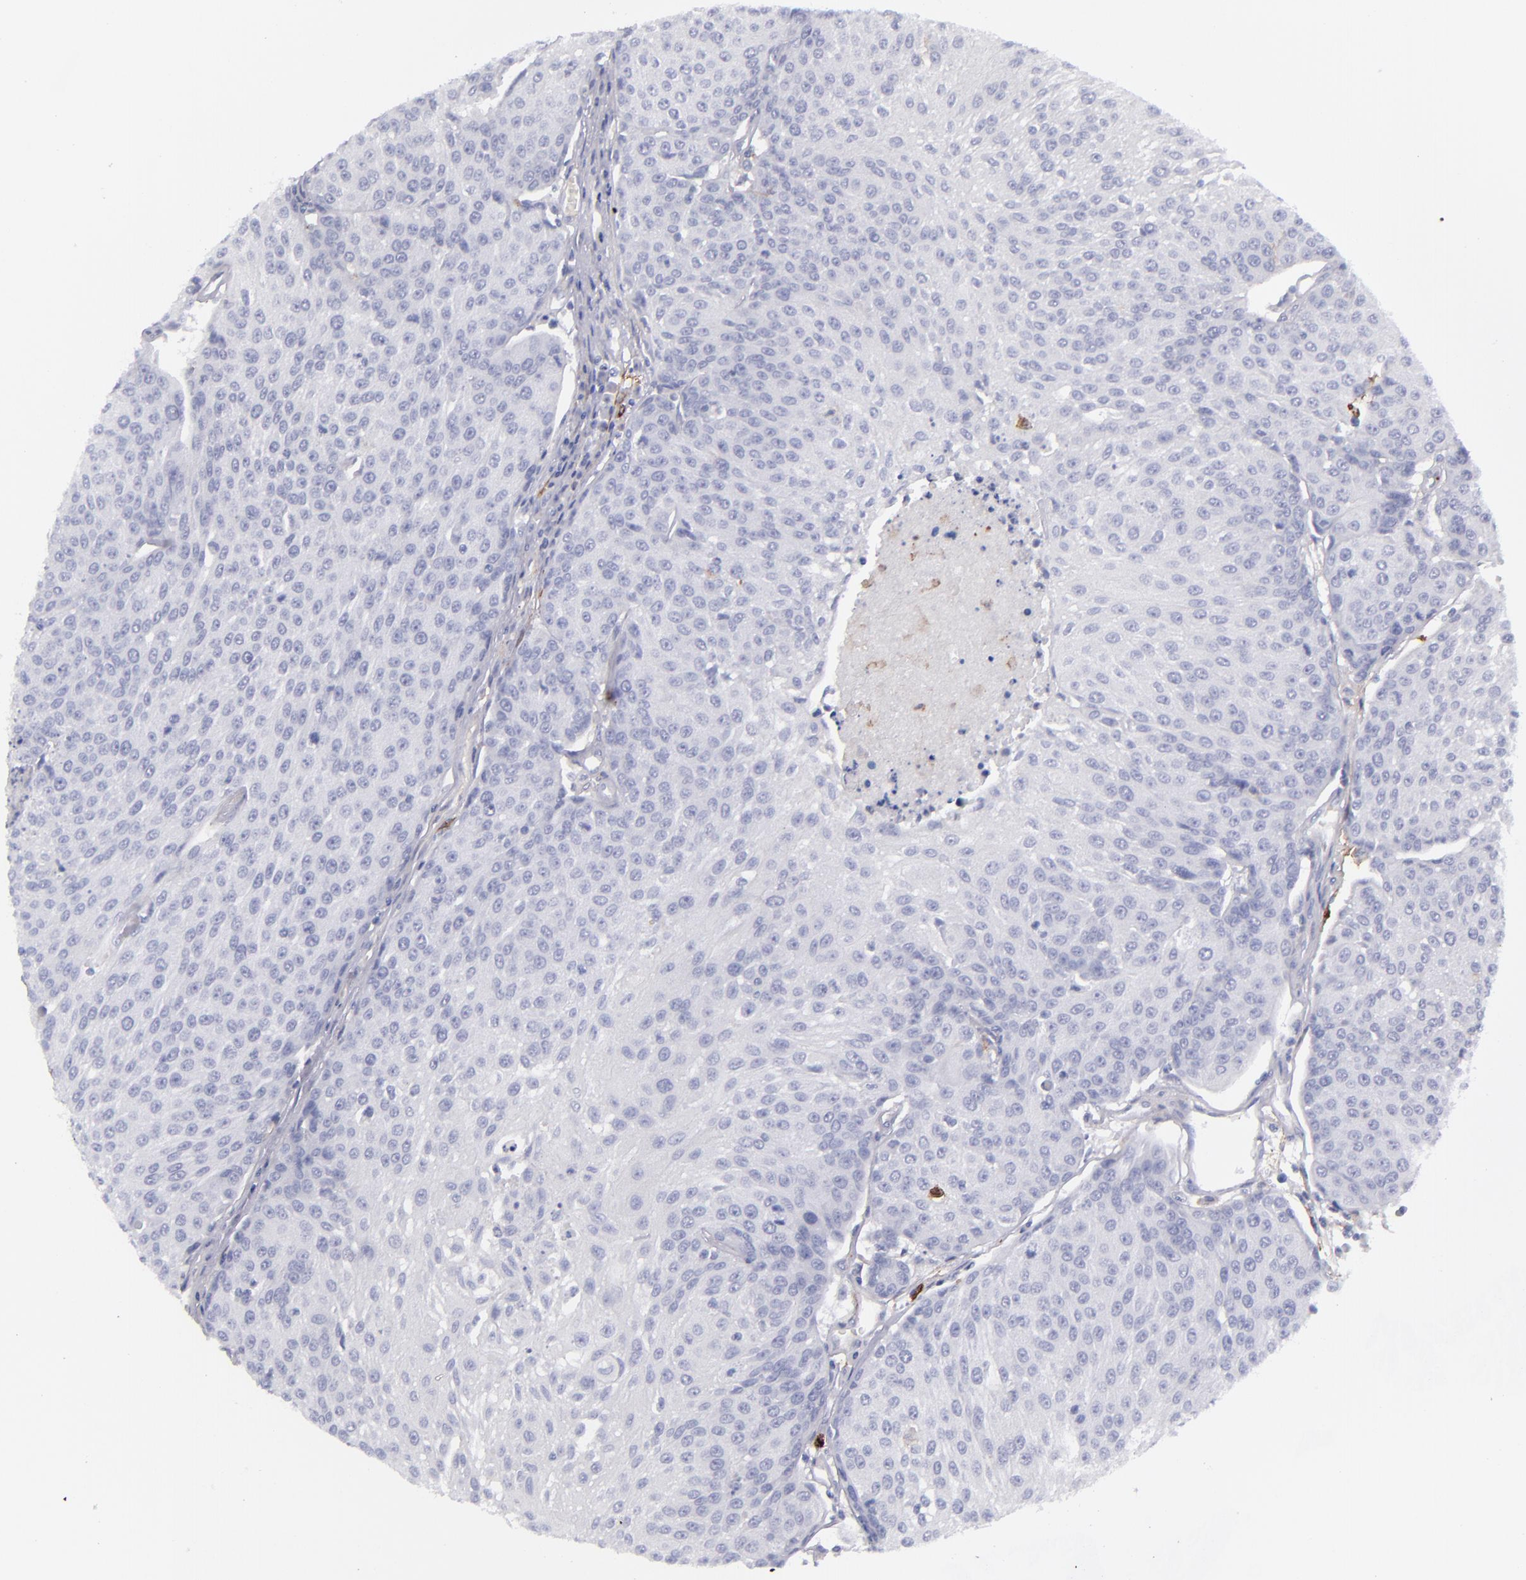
{"staining": {"intensity": "negative", "quantity": "none", "location": "none"}, "tissue": "urothelial cancer", "cell_type": "Tumor cells", "image_type": "cancer", "snomed": [{"axis": "morphology", "description": "Urothelial carcinoma, High grade"}, {"axis": "topography", "description": "Urinary bladder"}], "caption": "DAB immunohistochemical staining of urothelial cancer displays no significant positivity in tumor cells.", "gene": "ANPEP", "patient": {"sex": "female", "age": 85}}